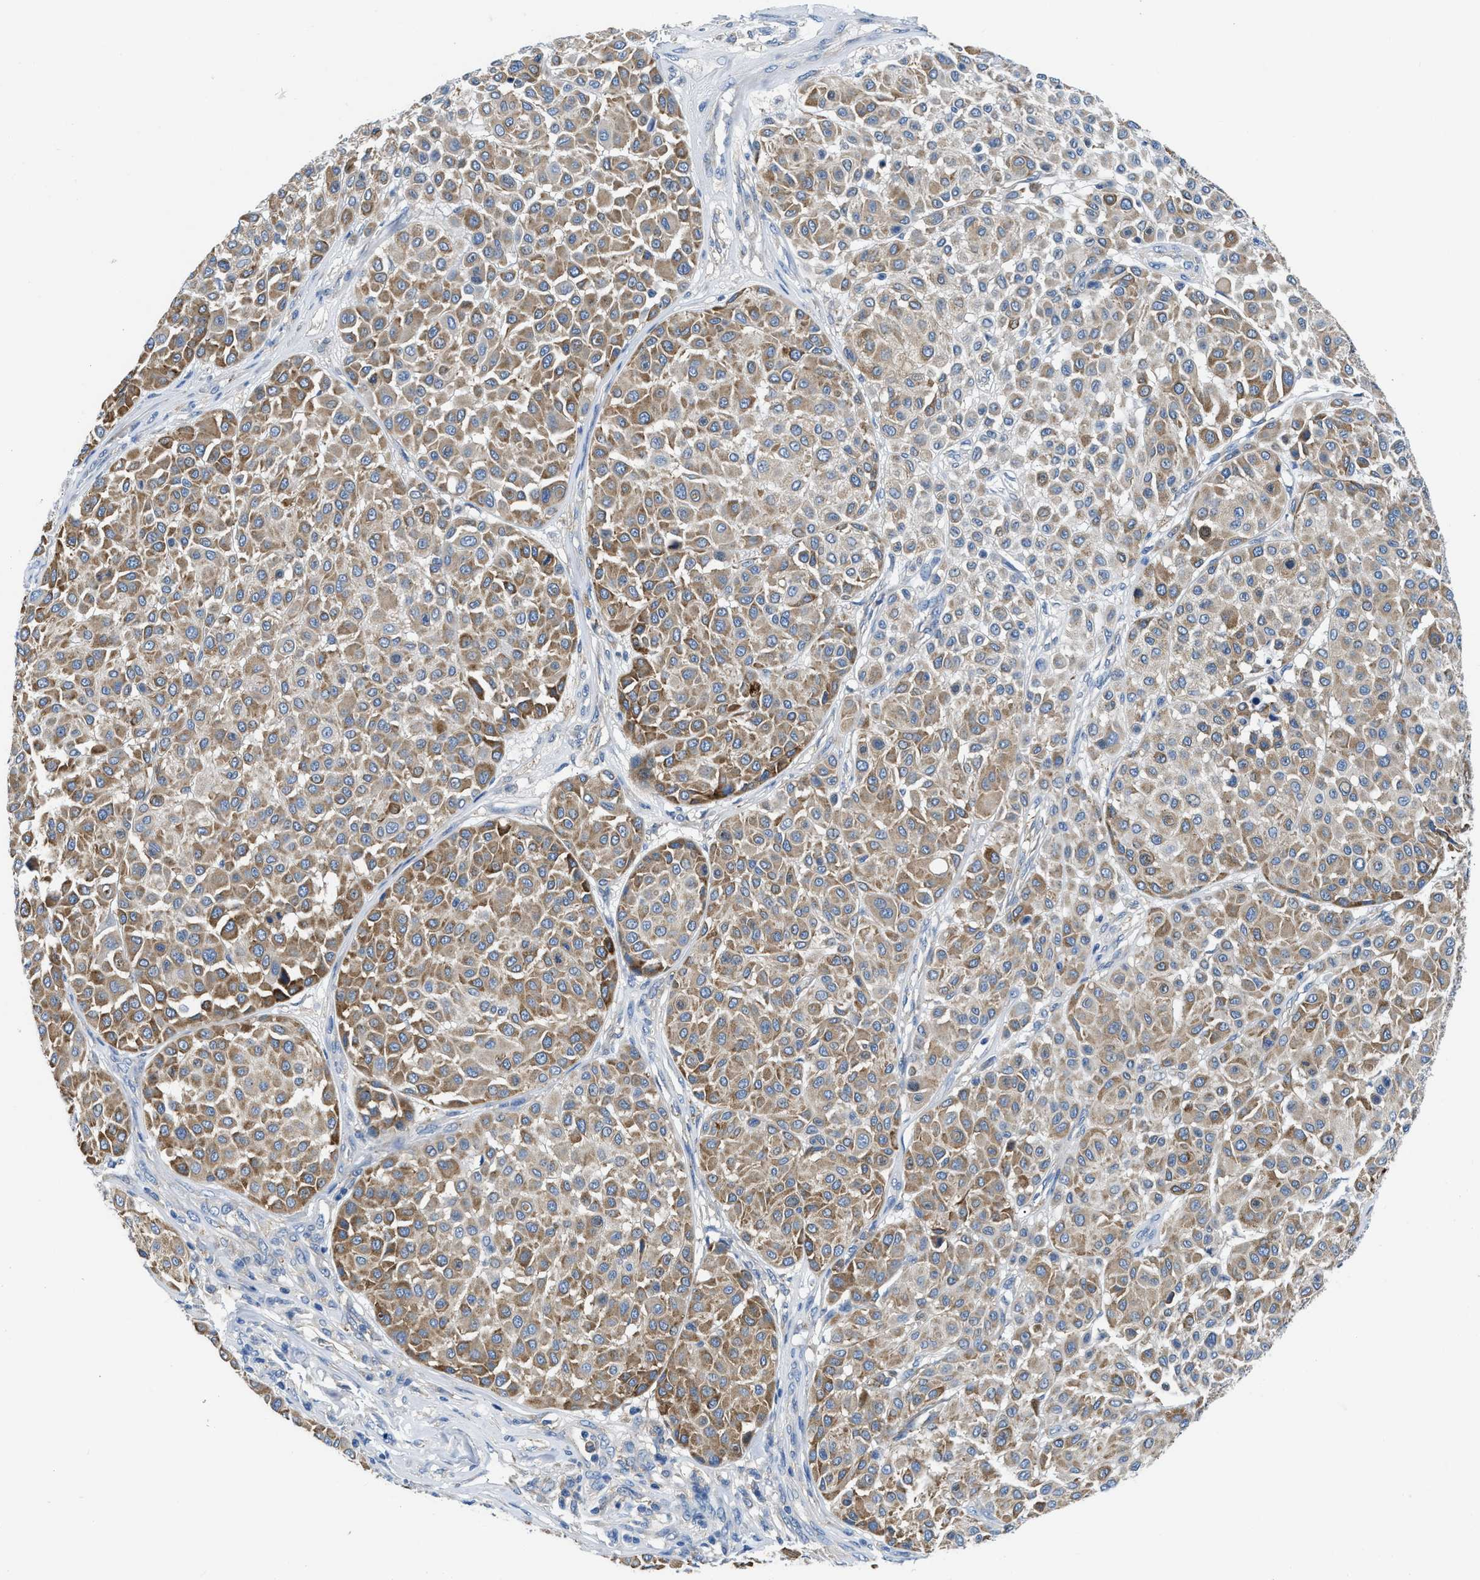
{"staining": {"intensity": "moderate", "quantity": "25%-75%", "location": "cytoplasmic/membranous"}, "tissue": "melanoma", "cell_type": "Tumor cells", "image_type": "cancer", "snomed": [{"axis": "morphology", "description": "Malignant melanoma, Metastatic site"}, {"axis": "topography", "description": "Soft tissue"}], "caption": "Immunohistochemical staining of human melanoma shows moderate cytoplasmic/membranous protein expression in approximately 25%-75% of tumor cells.", "gene": "BNC2", "patient": {"sex": "male", "age": 41}}